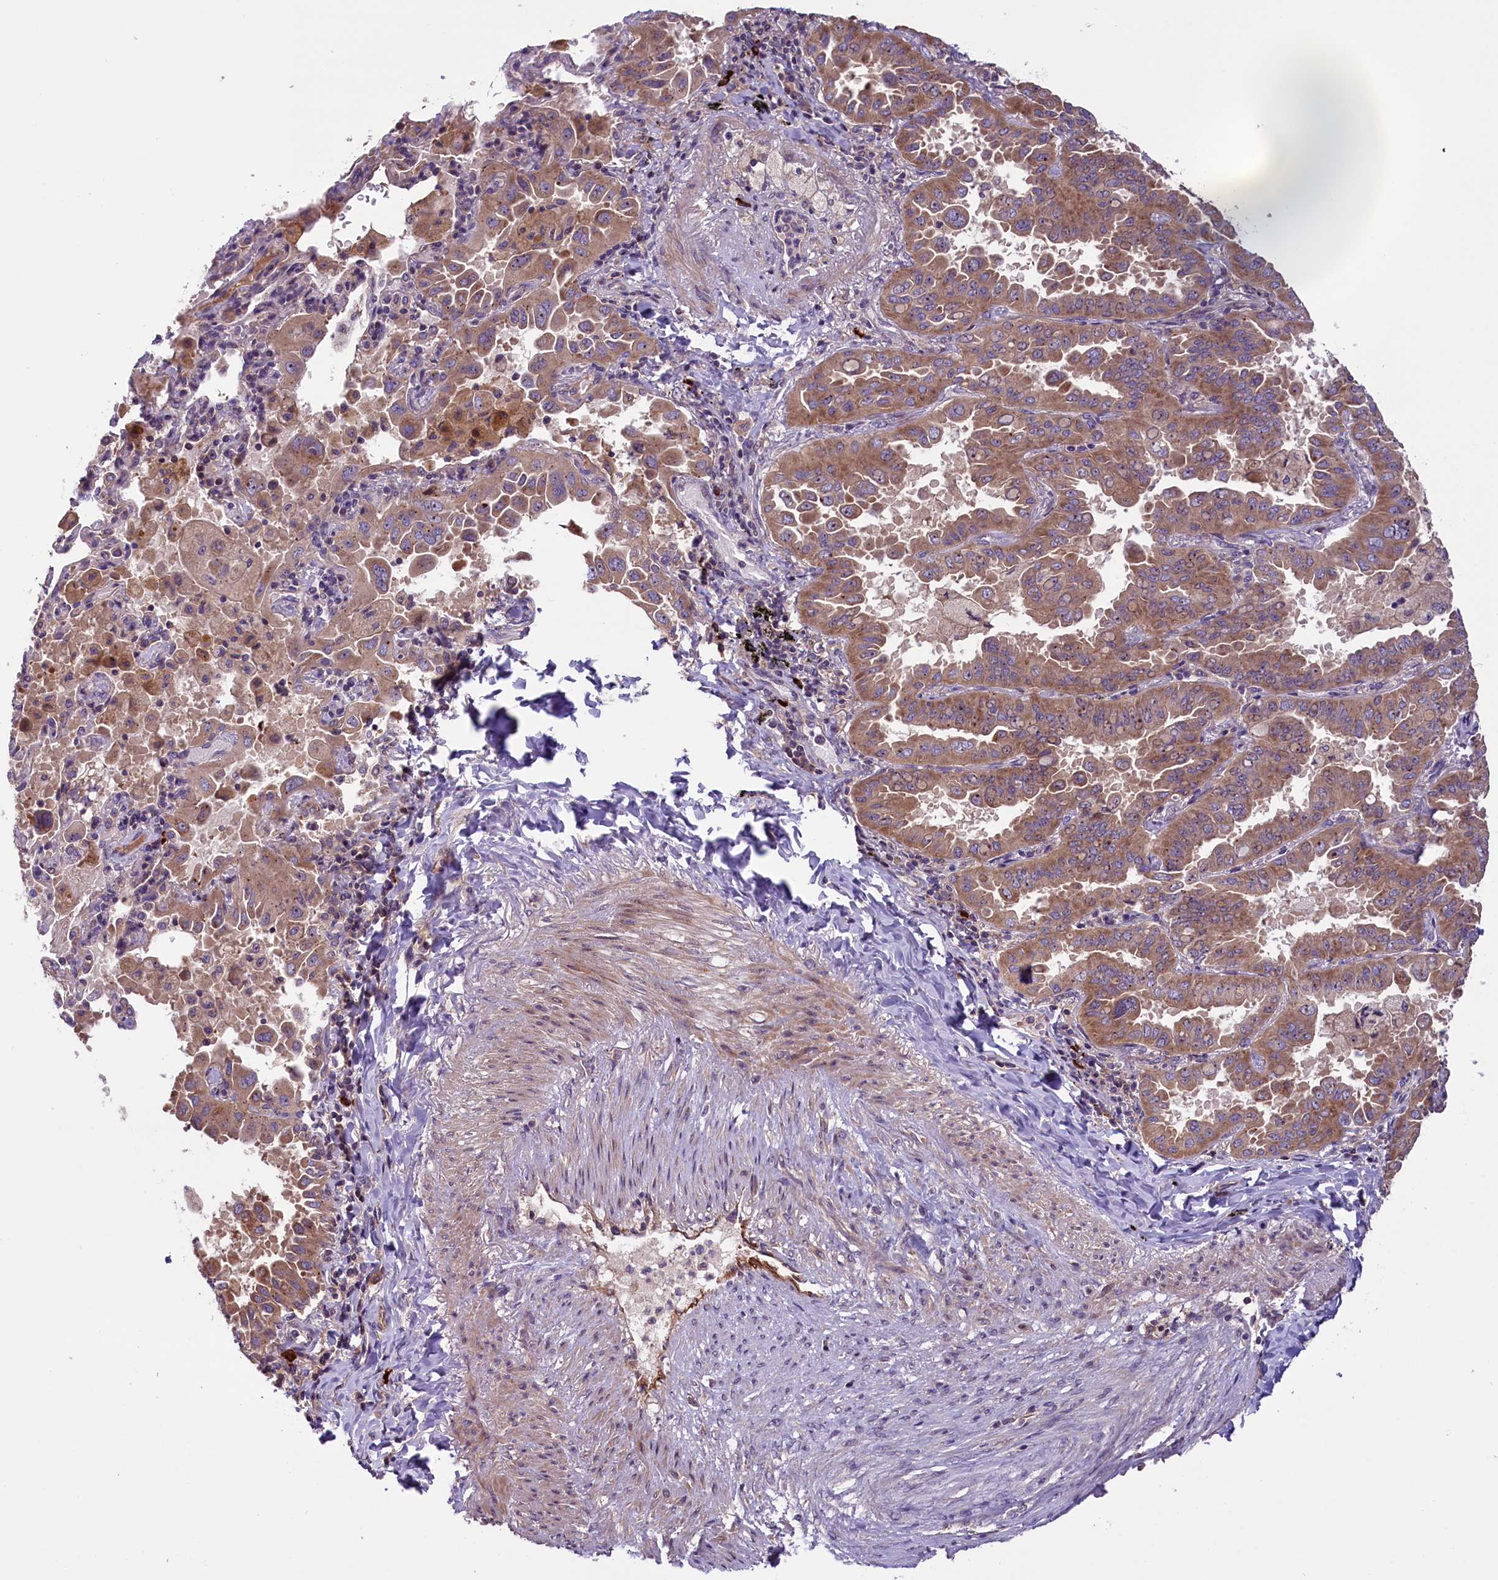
{"staining": {"intensity": "moderate", "quantity": ">75%", "location": "cytoplasmic/membranous"}, "tissue": "lung cancer", "cell_type": "Tumor cells", "image_type": "cancer", "snomed": [{"axis": "morphology", "description": "Adenocarcinoma, NOS"}, {"axis": "topography", "description": "Lung"}], "caption": "Protein staining demonstrates moderate cytoplasmic/membranous staining in approximately >75% of tumor cells in lung cancer. (DAB (3,3'-diaminobenzidine) IHC with brightfield microscopy, high magnification).", "gene": "FRY", "patient": {"sex": "male", "age": 64}}